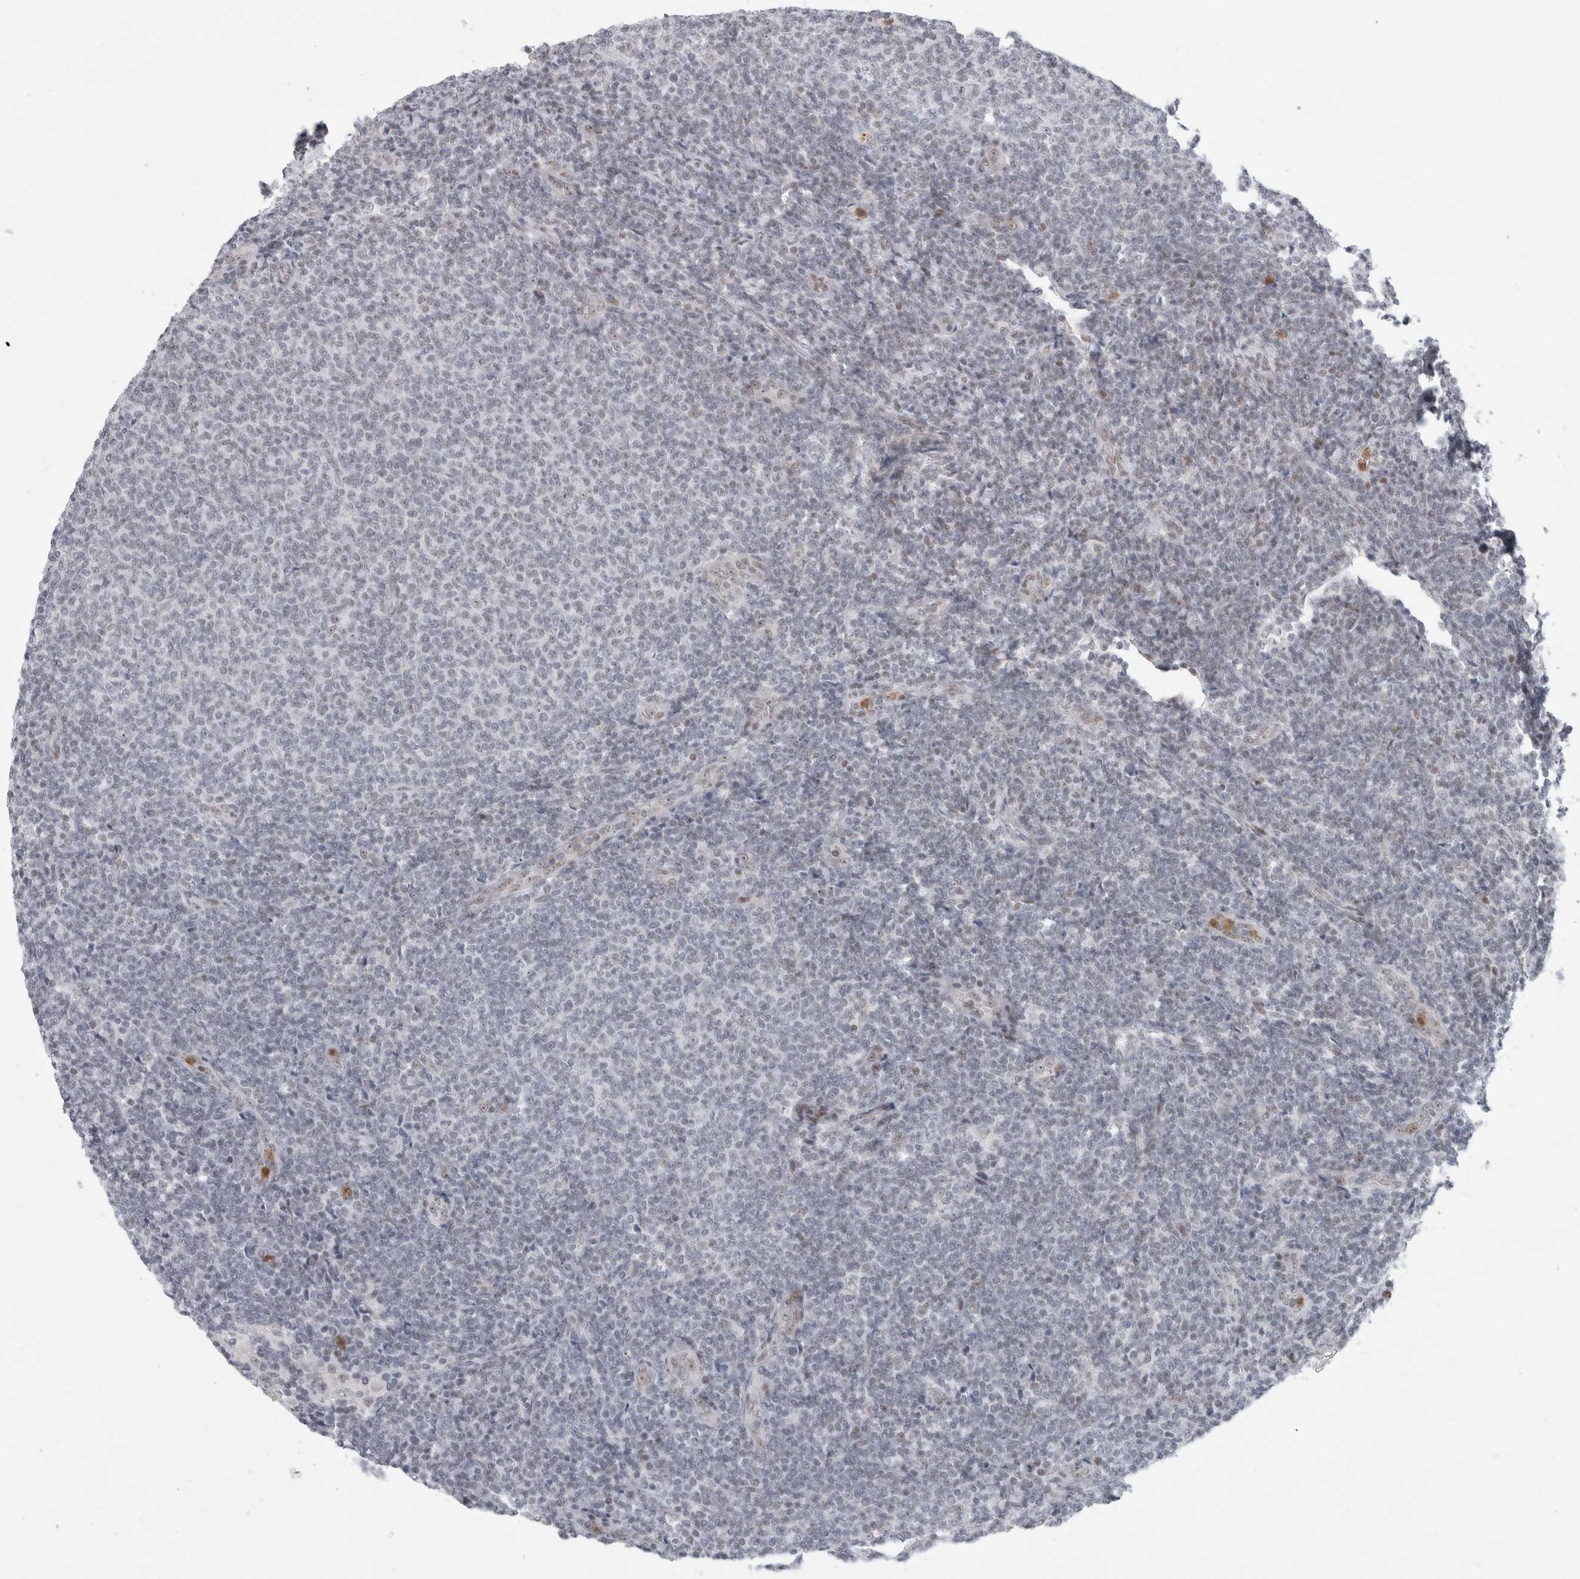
{"staining": {"intensity": "negative", "quantity": "none", "location": "none"}, "tissue": "lymphoma", "cell_type": "Tumor cells", "image_type": "cancer", "snomed": [{"axis": "morphology", "description": "Malignant lymphoma, non-Hodgkin's type, Low grade"}, {"axis": "topography", "description": "Lymph node"}], "caption": "This is a histopathology image of IHC staining of malignant lymphoma, non-Hodgkin's type (low-grade), which shows no staining in tumor cells.", "gene": "SENP6", "patient": {"sex": "male", "age": 66}}